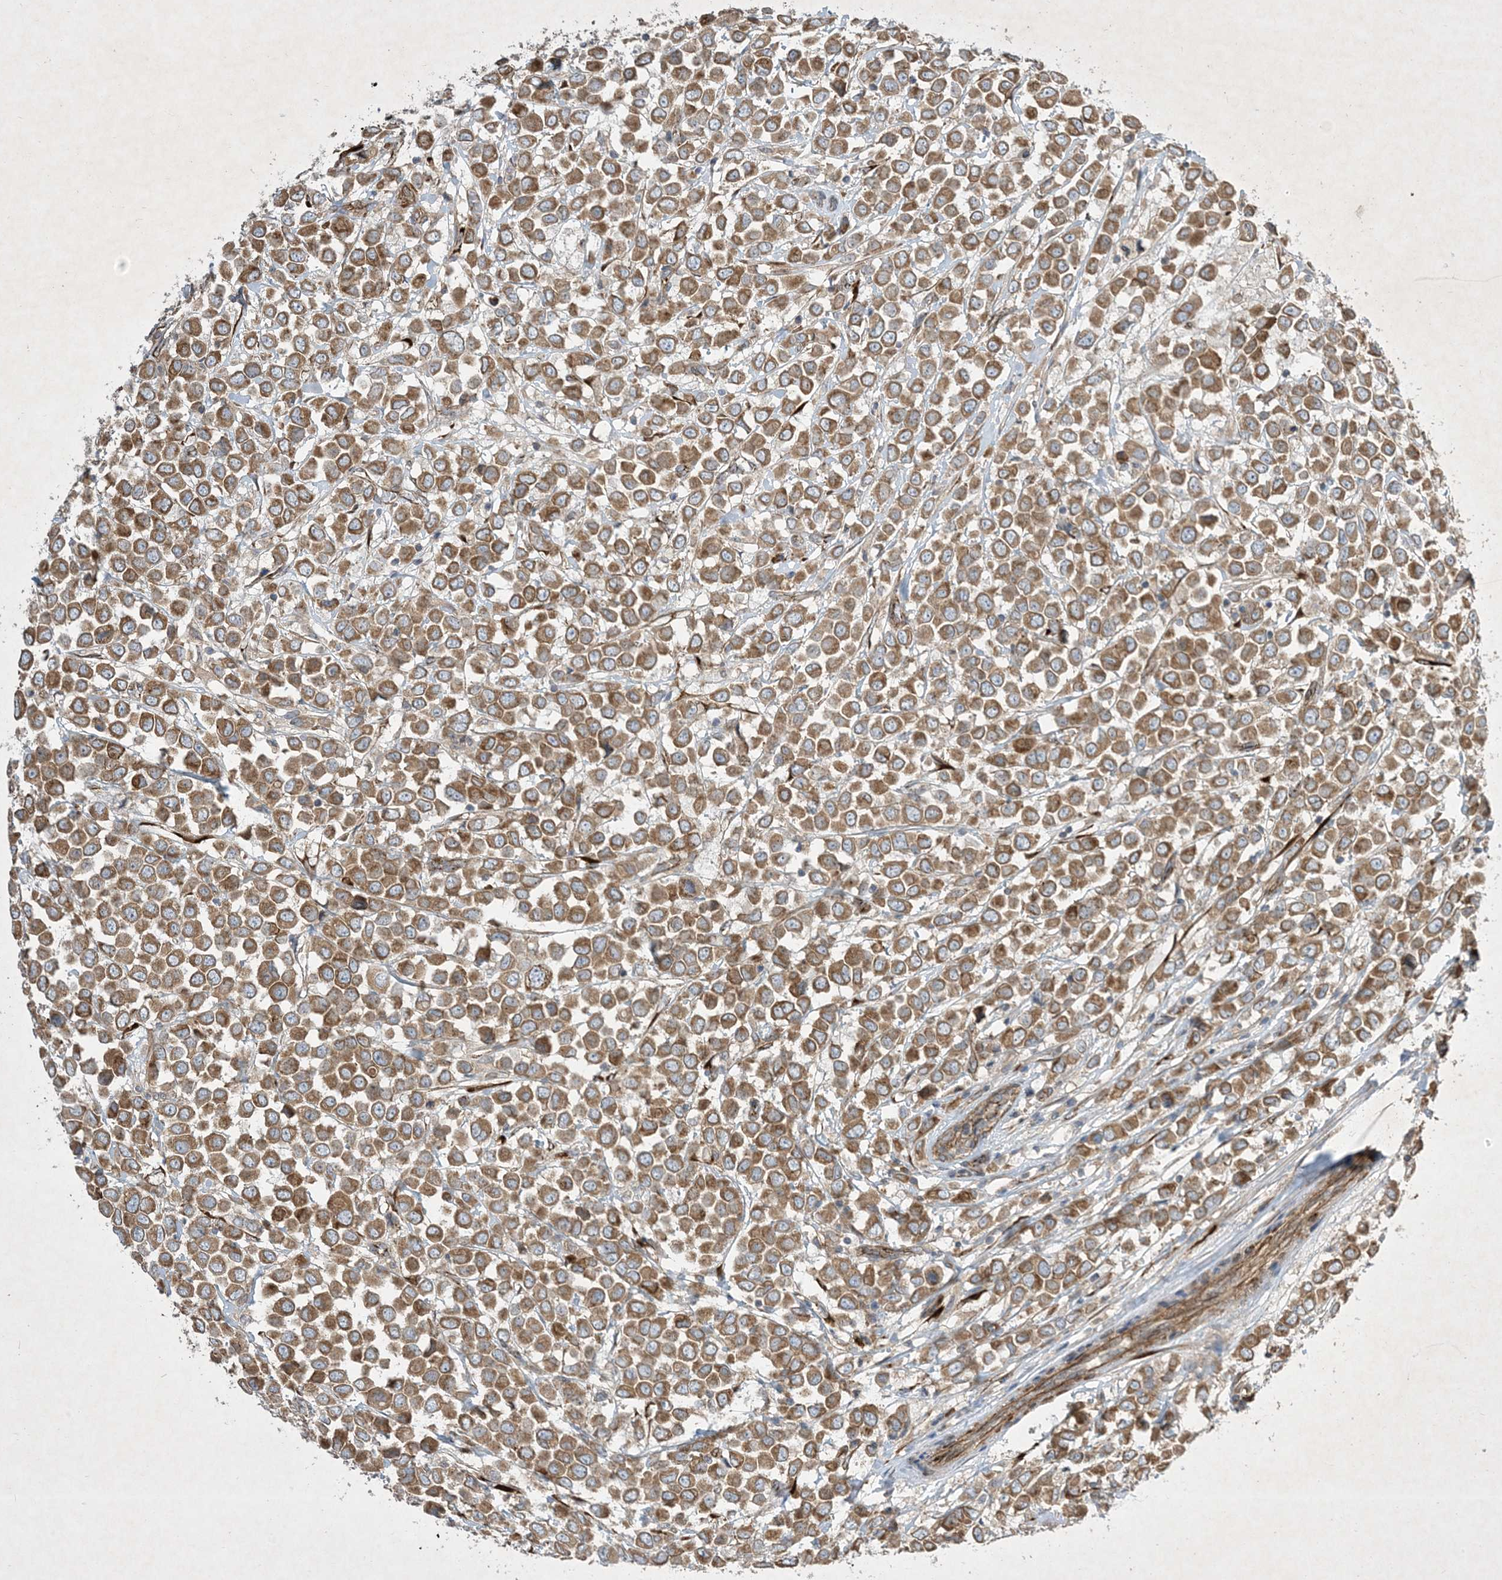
{"staining": {"intensity": "moderate", "quantity": ">75%", "location": "cytoplasmic/membranous"}, "tissue": "breast cancer", "cell_type": "Tumor cells", "image_type": "cancer", "snomed": [{"axis": "morphology", "description": "Duct carcinoma"}, {"axis": "topography", "description": "Breast"}], "caption": "Tumor cells show medium levels of moderate cytoplasmic/membranous expression in about >75% of cells in breast cancer.", "gene": "OTOP1", "patient": {"sex": "female", "age": 61}}